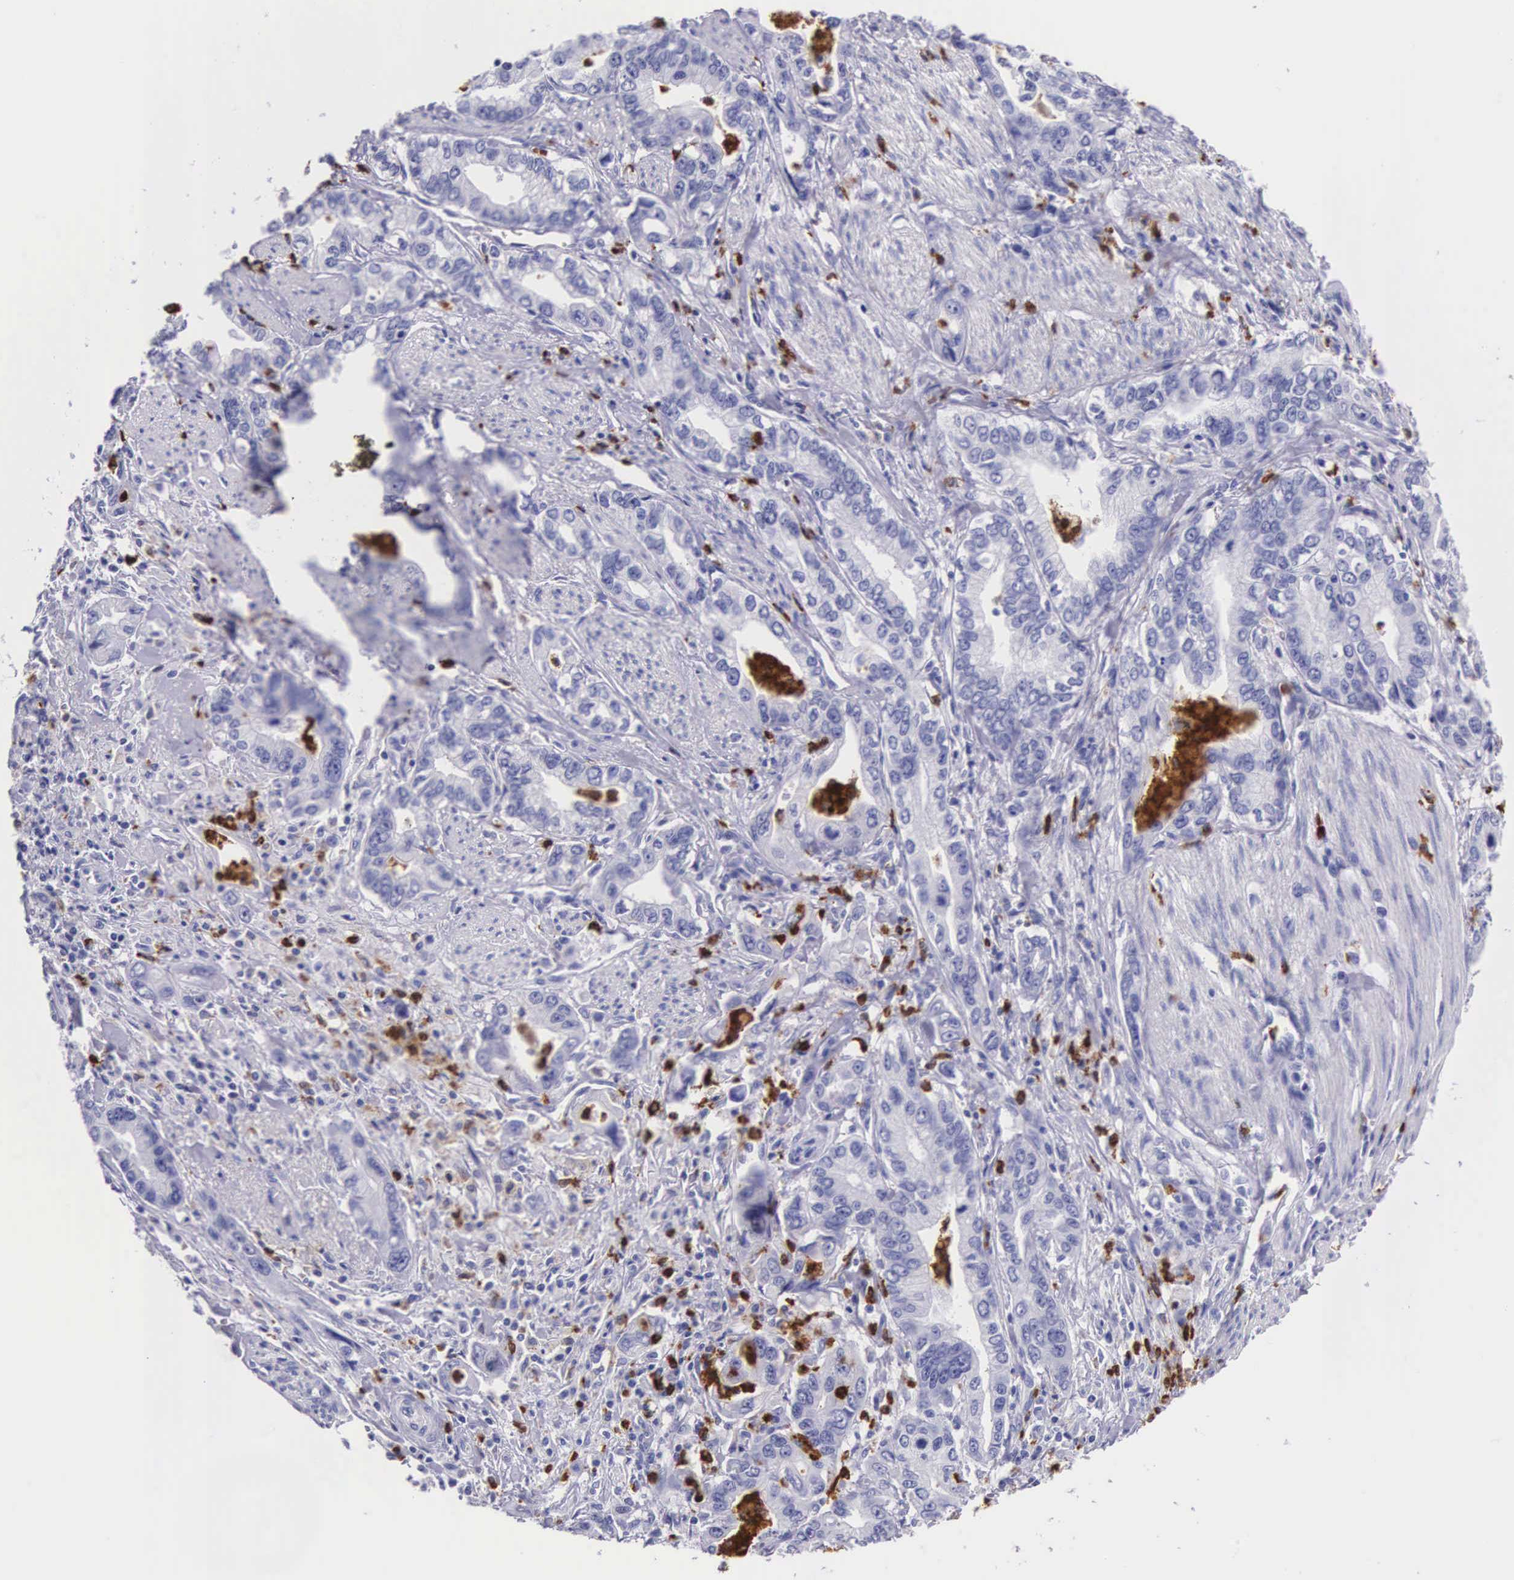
{"staining": {"intensity": "negative", "quantity": "none", "location": "none"}, "tissue": "stomach cancer", "cell_type": "Tumor cells", "image_type": "cancer", "snomed": [{"axis": "morphology", "description": "Adenocarcinoma, NOS"}, {"axis": "topography", "description": "Pancreas"}, {"axis": "topography", "description": "Stomach, upper"}], "caption": "Immunohistochemistry (IHC) micrograph of human stomach cancer (adenocarcinoma) stained for a protein (brown), which reveals no positivity in tumor cells.", "gene": "FCN1", "patient": {"sex": "male", "age": 77}}